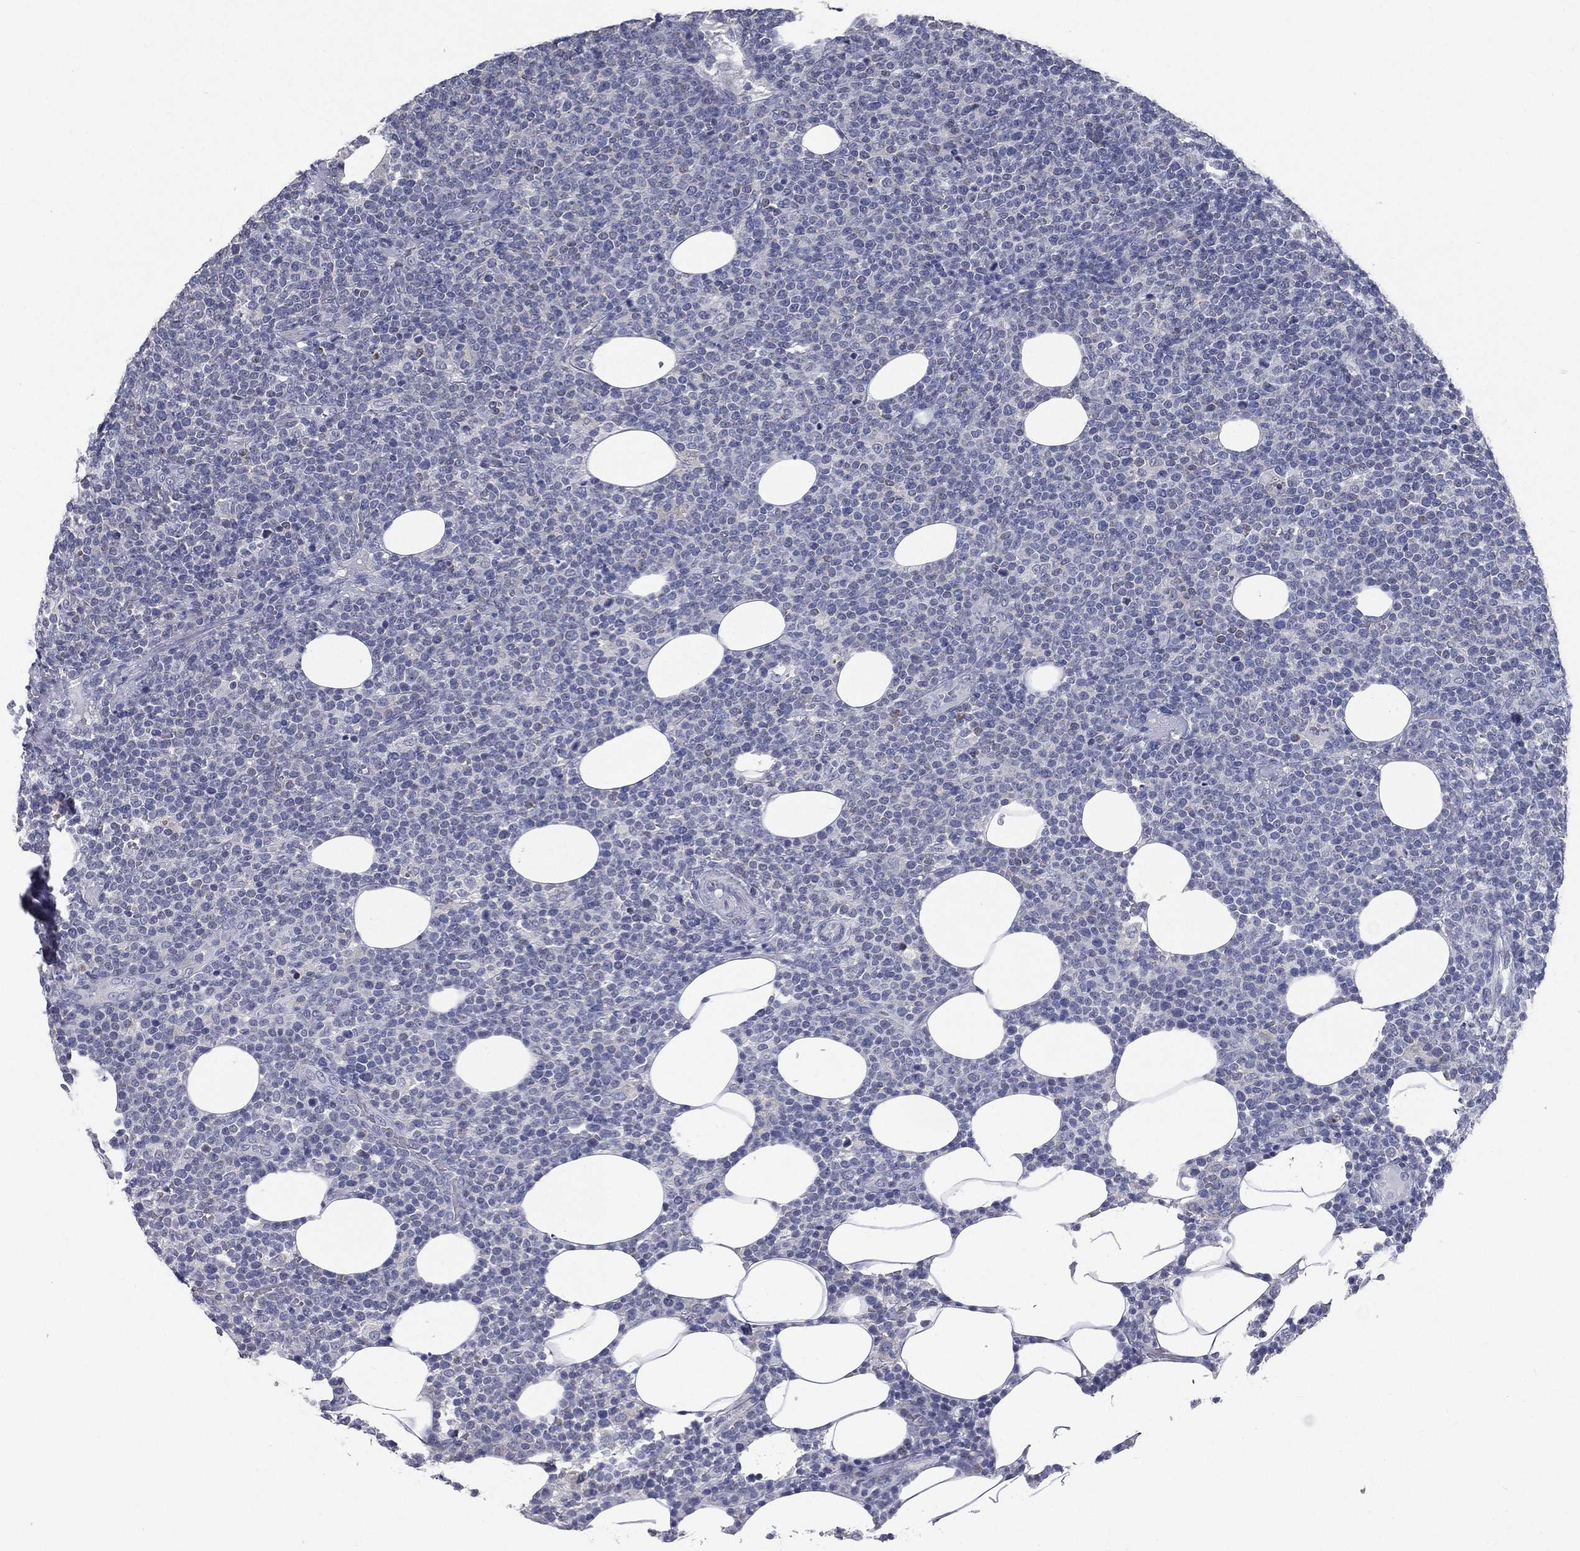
{"staining": {"intensity": "negative", "quantity": "none", "location": "none"}, "tissue": "lymphoma", "cell_type": "Tumor cells", "image_type": "cancer", "snomed": [{"axis": "morphology", "description": "Malignant lymphoma, non-Hodgkin's type, High grade"}, {"axis": "topography", "description": "Lymph node"}], "caption": "An image of lymphoma stained for a protein shows no brown staining in tumor cells. (Brightfield microscopy of DAB (3,3'-diaminobenzidine) immunohistochemistry at high magnification).", "gene": "DMKN", "patient": {"sex": "male", "age": 61}}